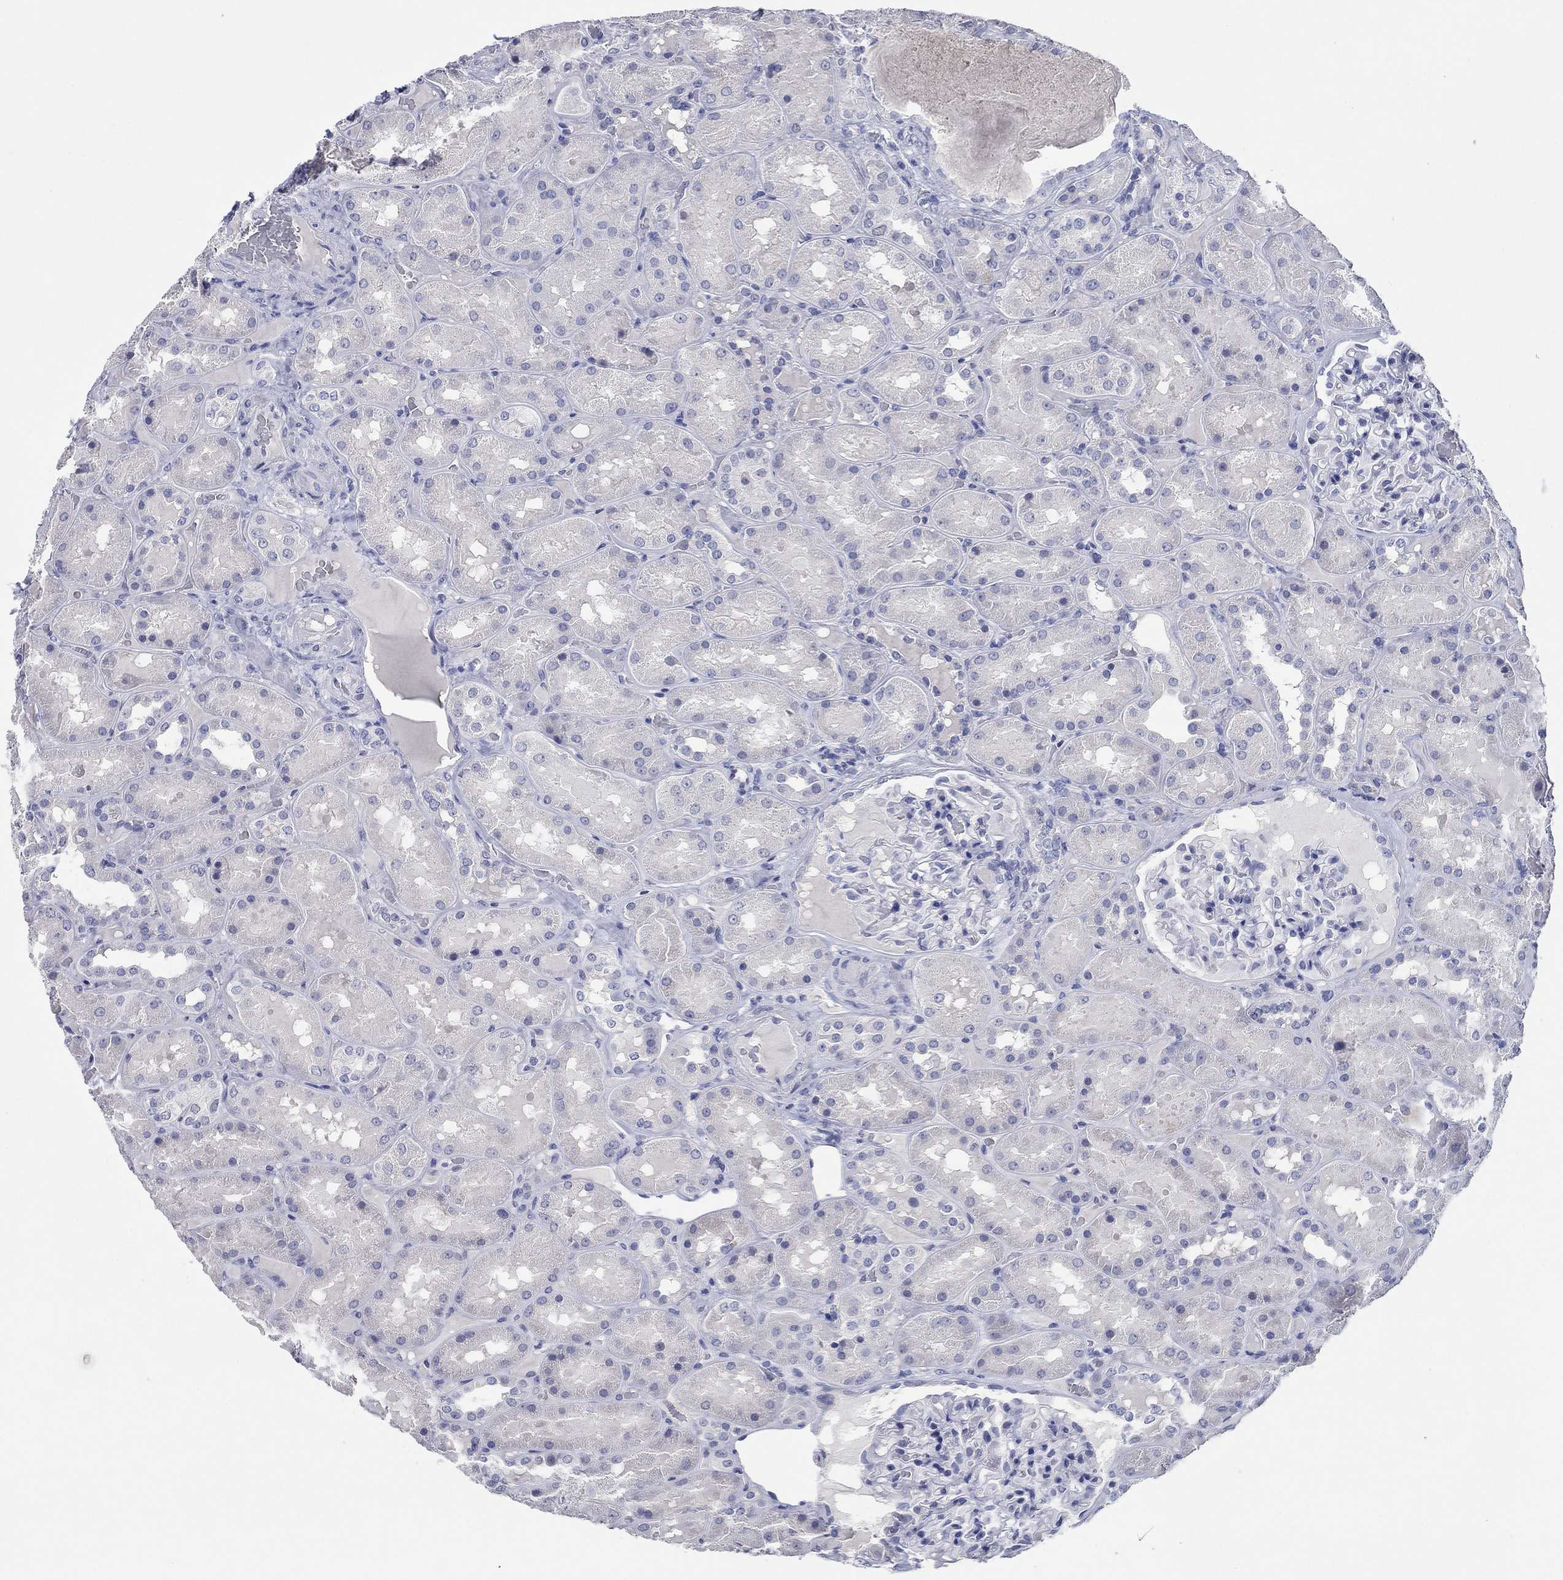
{"staining": {"intensity": "negative", "quantity": "none", "location": "none"}, "tissue": "kidney", "cell_type": "Cells in glomeruli", "image_type": "normal", "snomed": [{"axis": "morphology", "description": "Normal tissue, NOS"}, {"axis": "topography", "description": "Kidney"}], "caption": "DAB immunohistochemical staining of benign human kidney exhibits no significant expression in cells in glomeruli. (DAB immunohistochemistry (IHC), high magnification).", "gene": "POU5F1", "patient": {"sex": "male", "age": 73}}